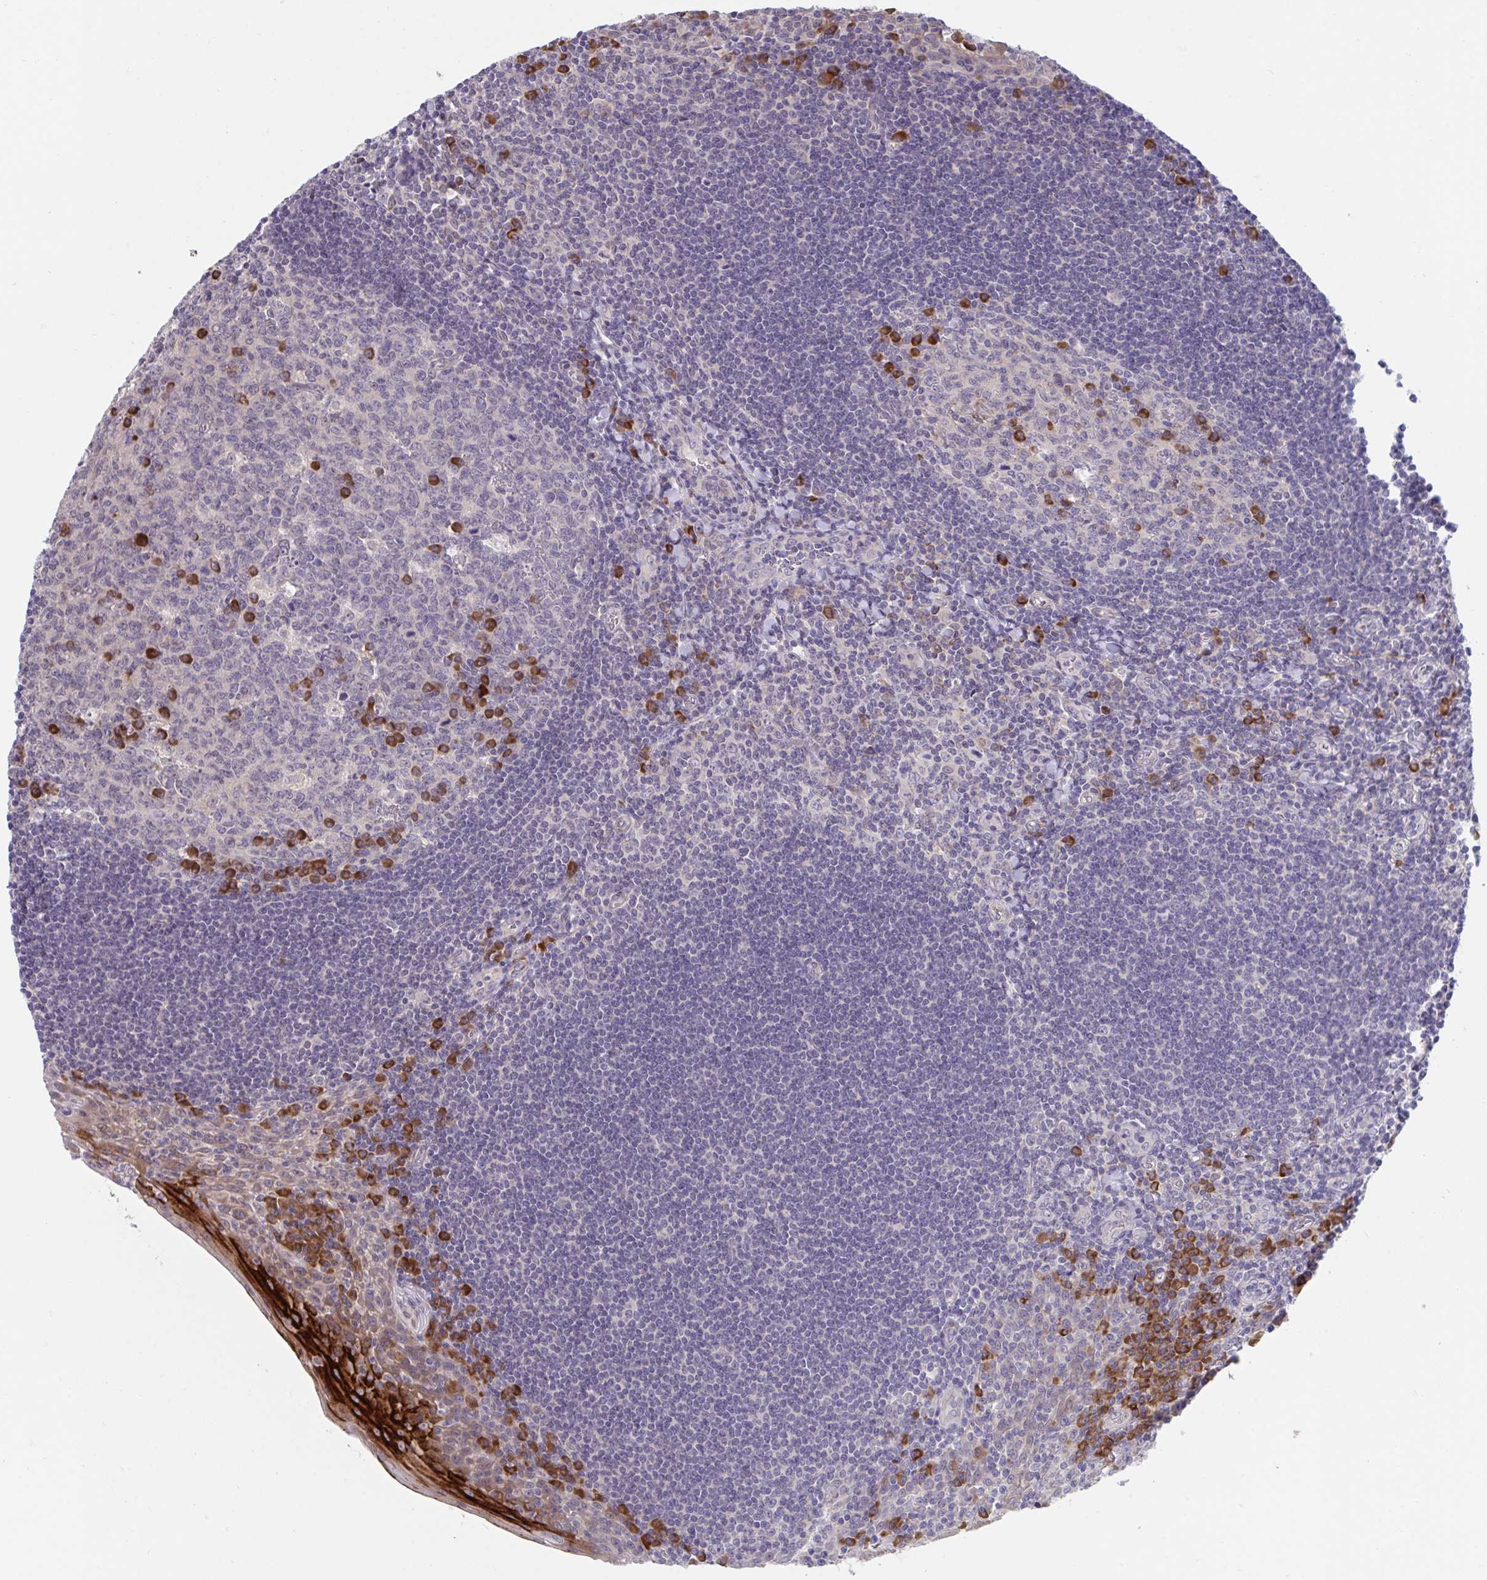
{"staining": {"intensity": "strong", "quantity": "<25%", "location": "cytoplasmic/membranous"}, "tissue": "tonsil", "cell_type": "Germinal center cells", "image_type": "normal", "snomed": [{"axis": "morphology", "description": "Normal tissue, NOS"}, {"axis": "topography", "description": "Tonsil"}], "caption": "About <25% of germinal center cells in benign tonsil reveal strong cytoplasmic/membranous protein expression as visualized by brown immunohistochemical staining.", "gene": "SUSD4", "patient": {"sex": "male", "age": 27}}